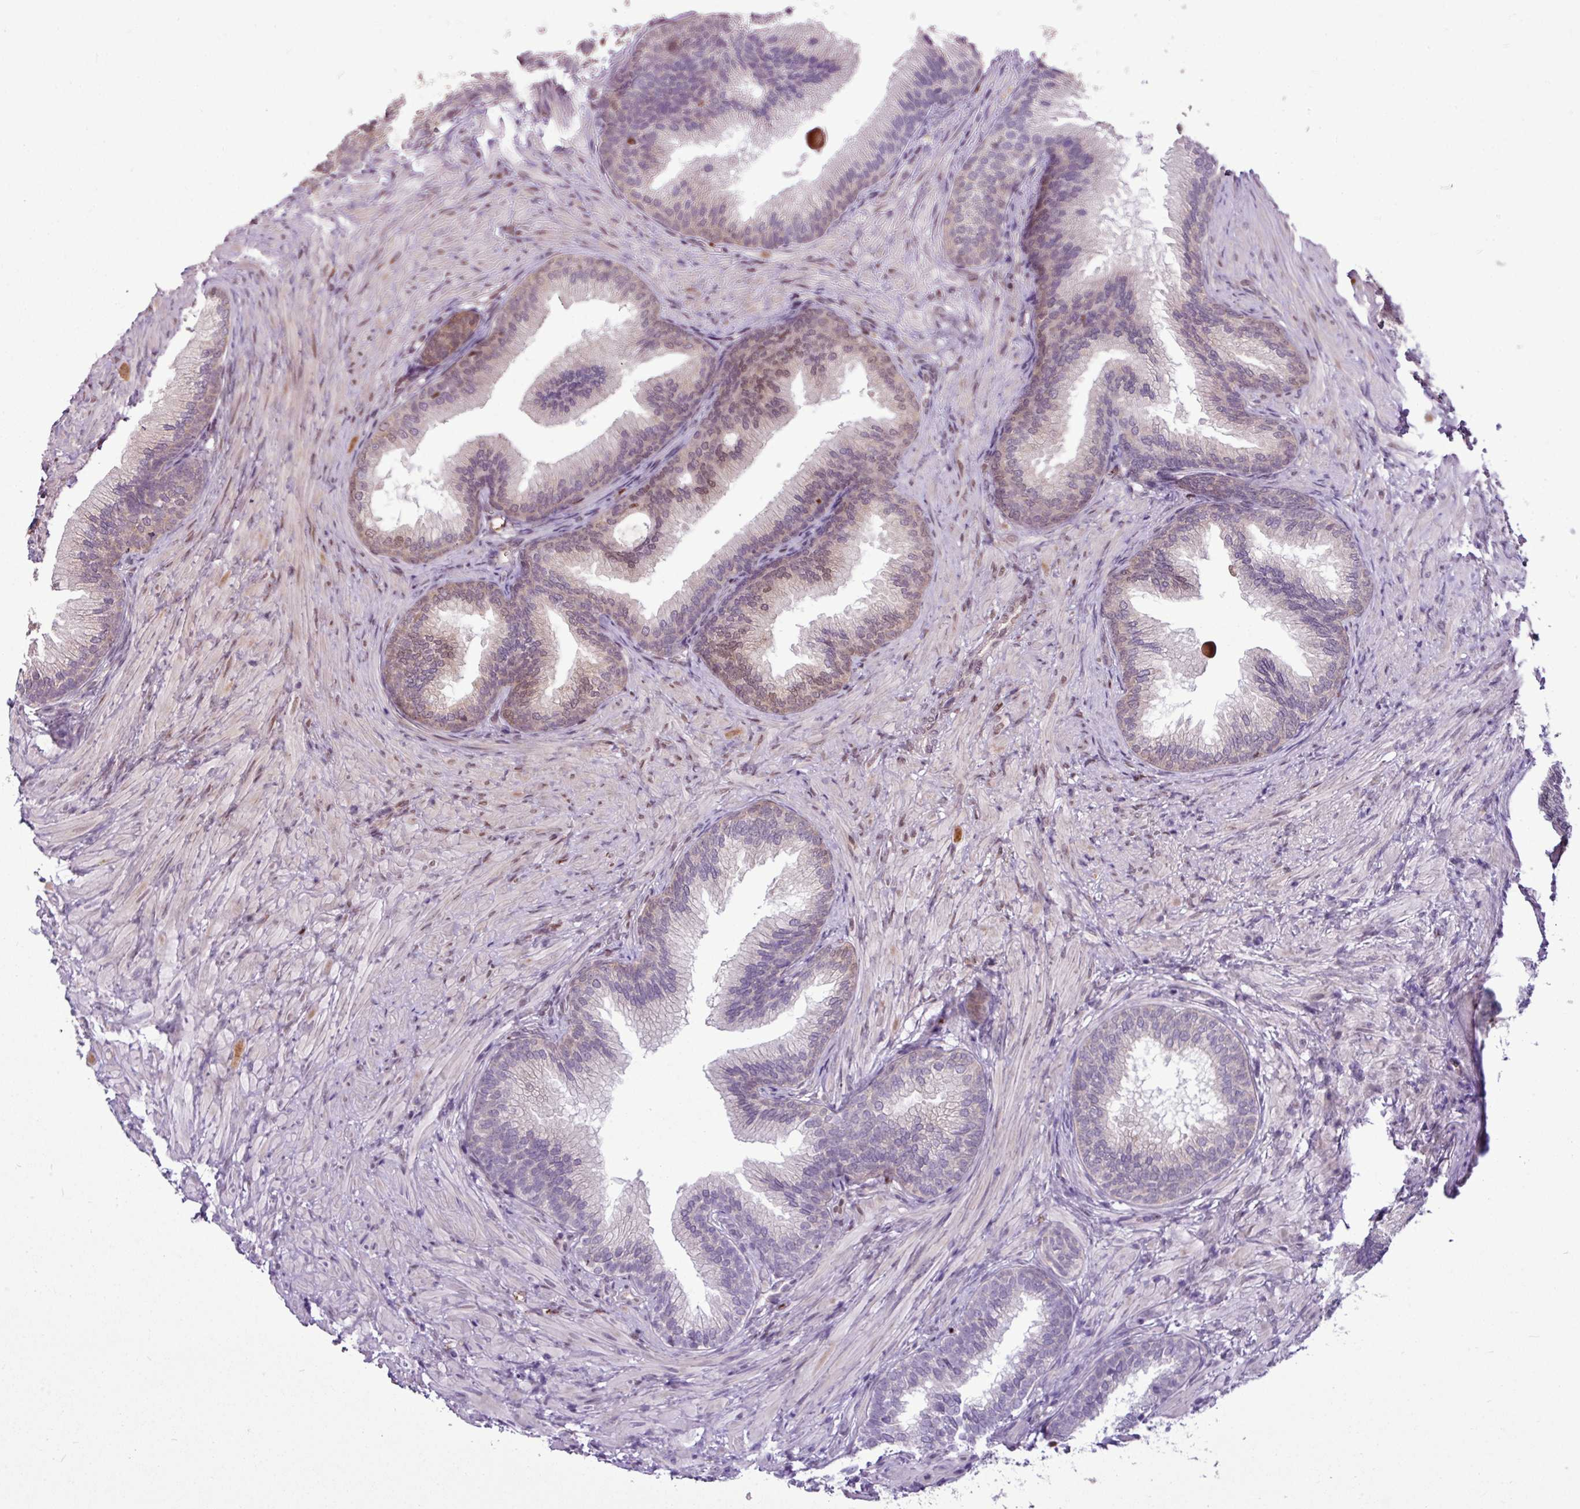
{"staining": {"intensity": "moderate", "quantity": ">75%", "location": "cytoplasmic/membranous,nuclear"}, "tissue": "prostate", "cell_type": "Glandular cells", "image_type": "normal", "snomed": [{"axis": "morphology", "description": "Normal tissue, NOS"}, {"axis": "topography", "description": "Prostate"}], "caption": "IHC of benign human prostate shows medium levels of moderate cytoplasmic/membranous,nuclear expression in approximately >75% of glandular cells.", "gene": "SKIC2", "patient": {"sex": "male", "age": 76}}